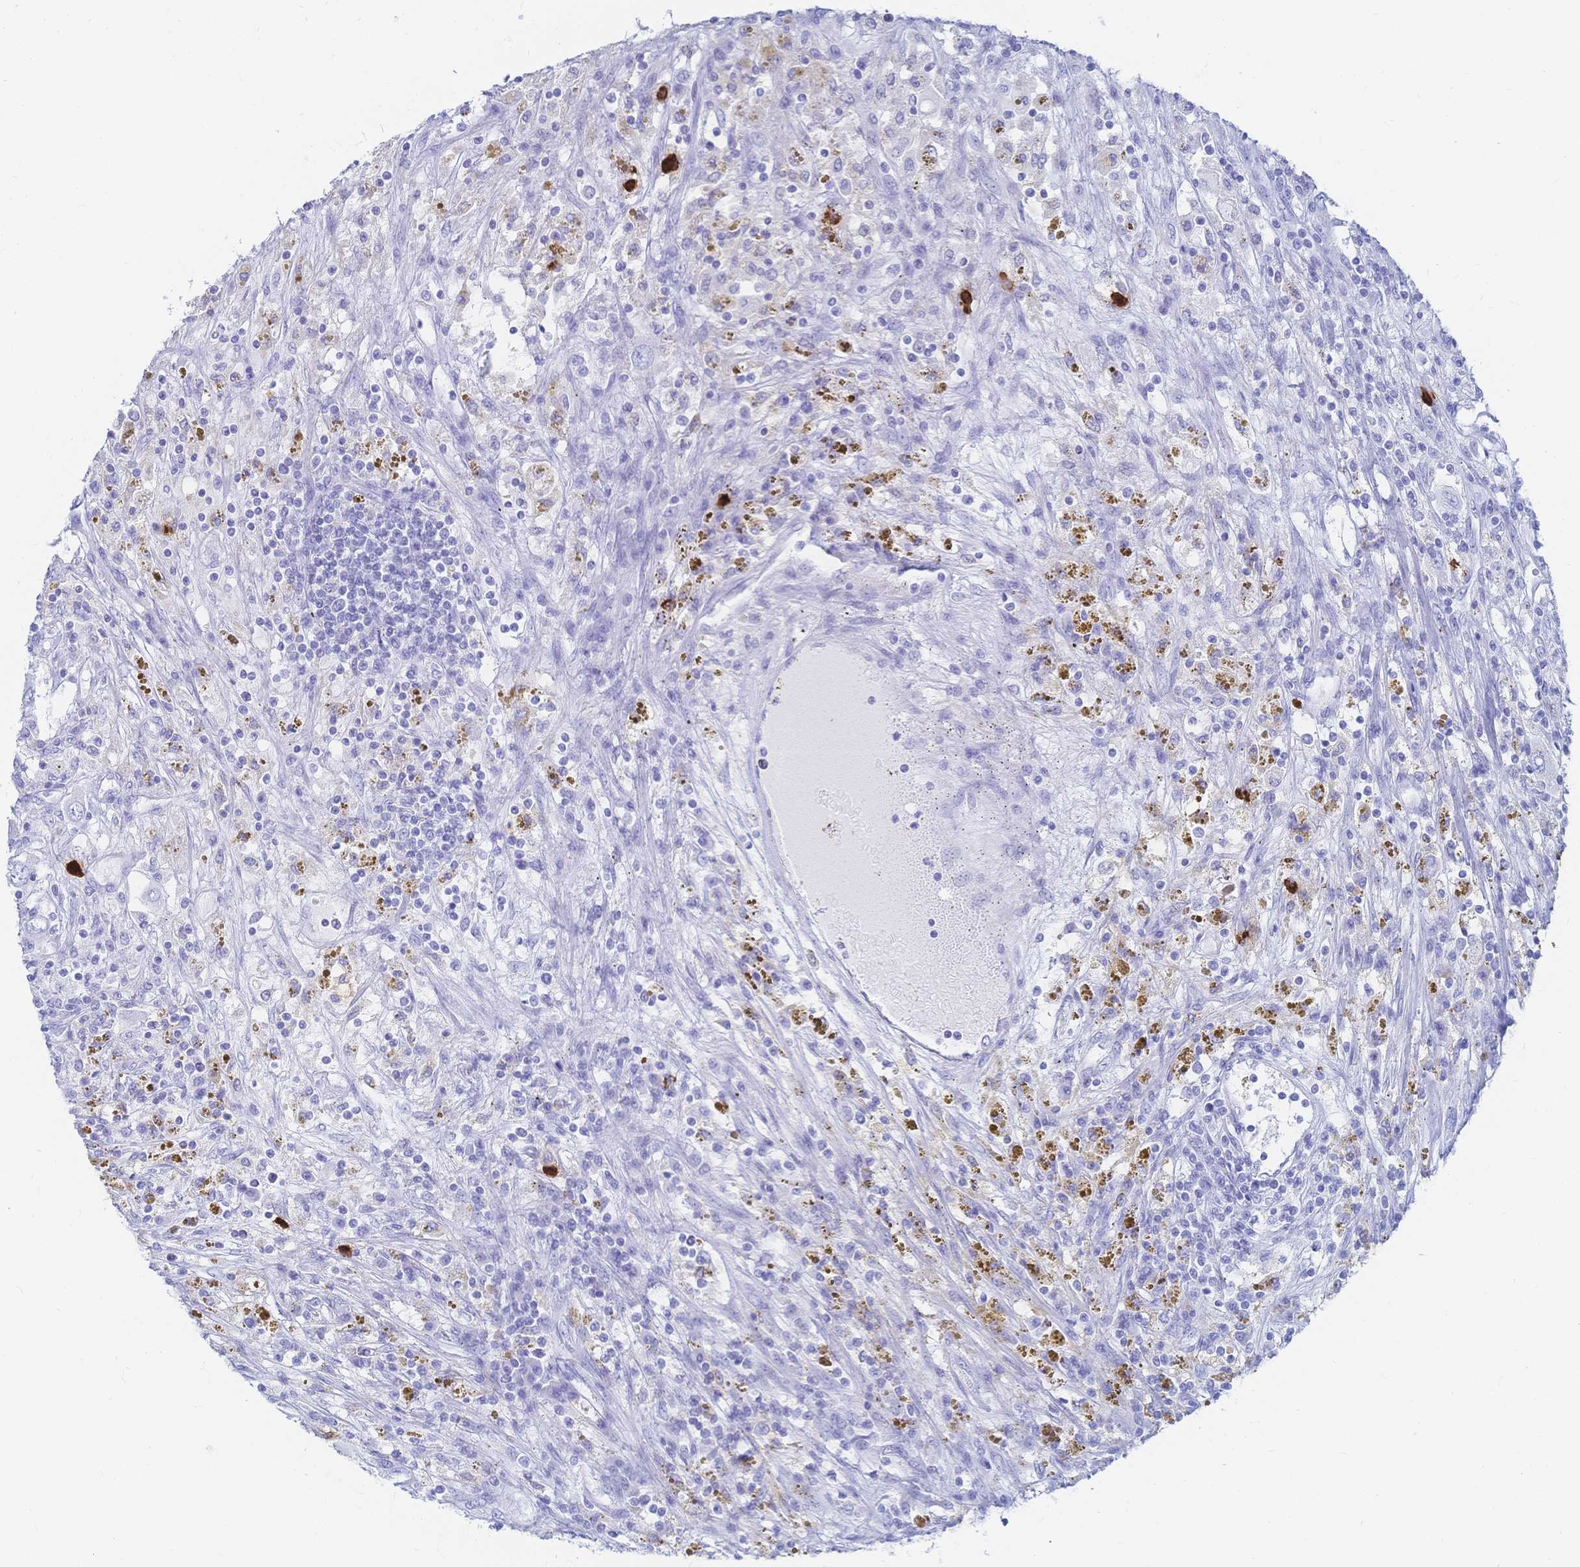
{"staining": {"intensity": "negative", "quantity": "none", "location": "none"}, "tissue": "renal cancer", "cell_type": "Tumor cells", "image_type": "cancer", "snomed": [{"axis": "morphology", "description": "Adenocarcinoma, NOS"}, {"axis": "topography", "description": "Kidney"}], "caption": "Renal cancer was stained to show a protein in brown. There is no significant positivity in tumor cells.", "gene": "IL2RB", "patient": {"sex": "female", "age": 67}}